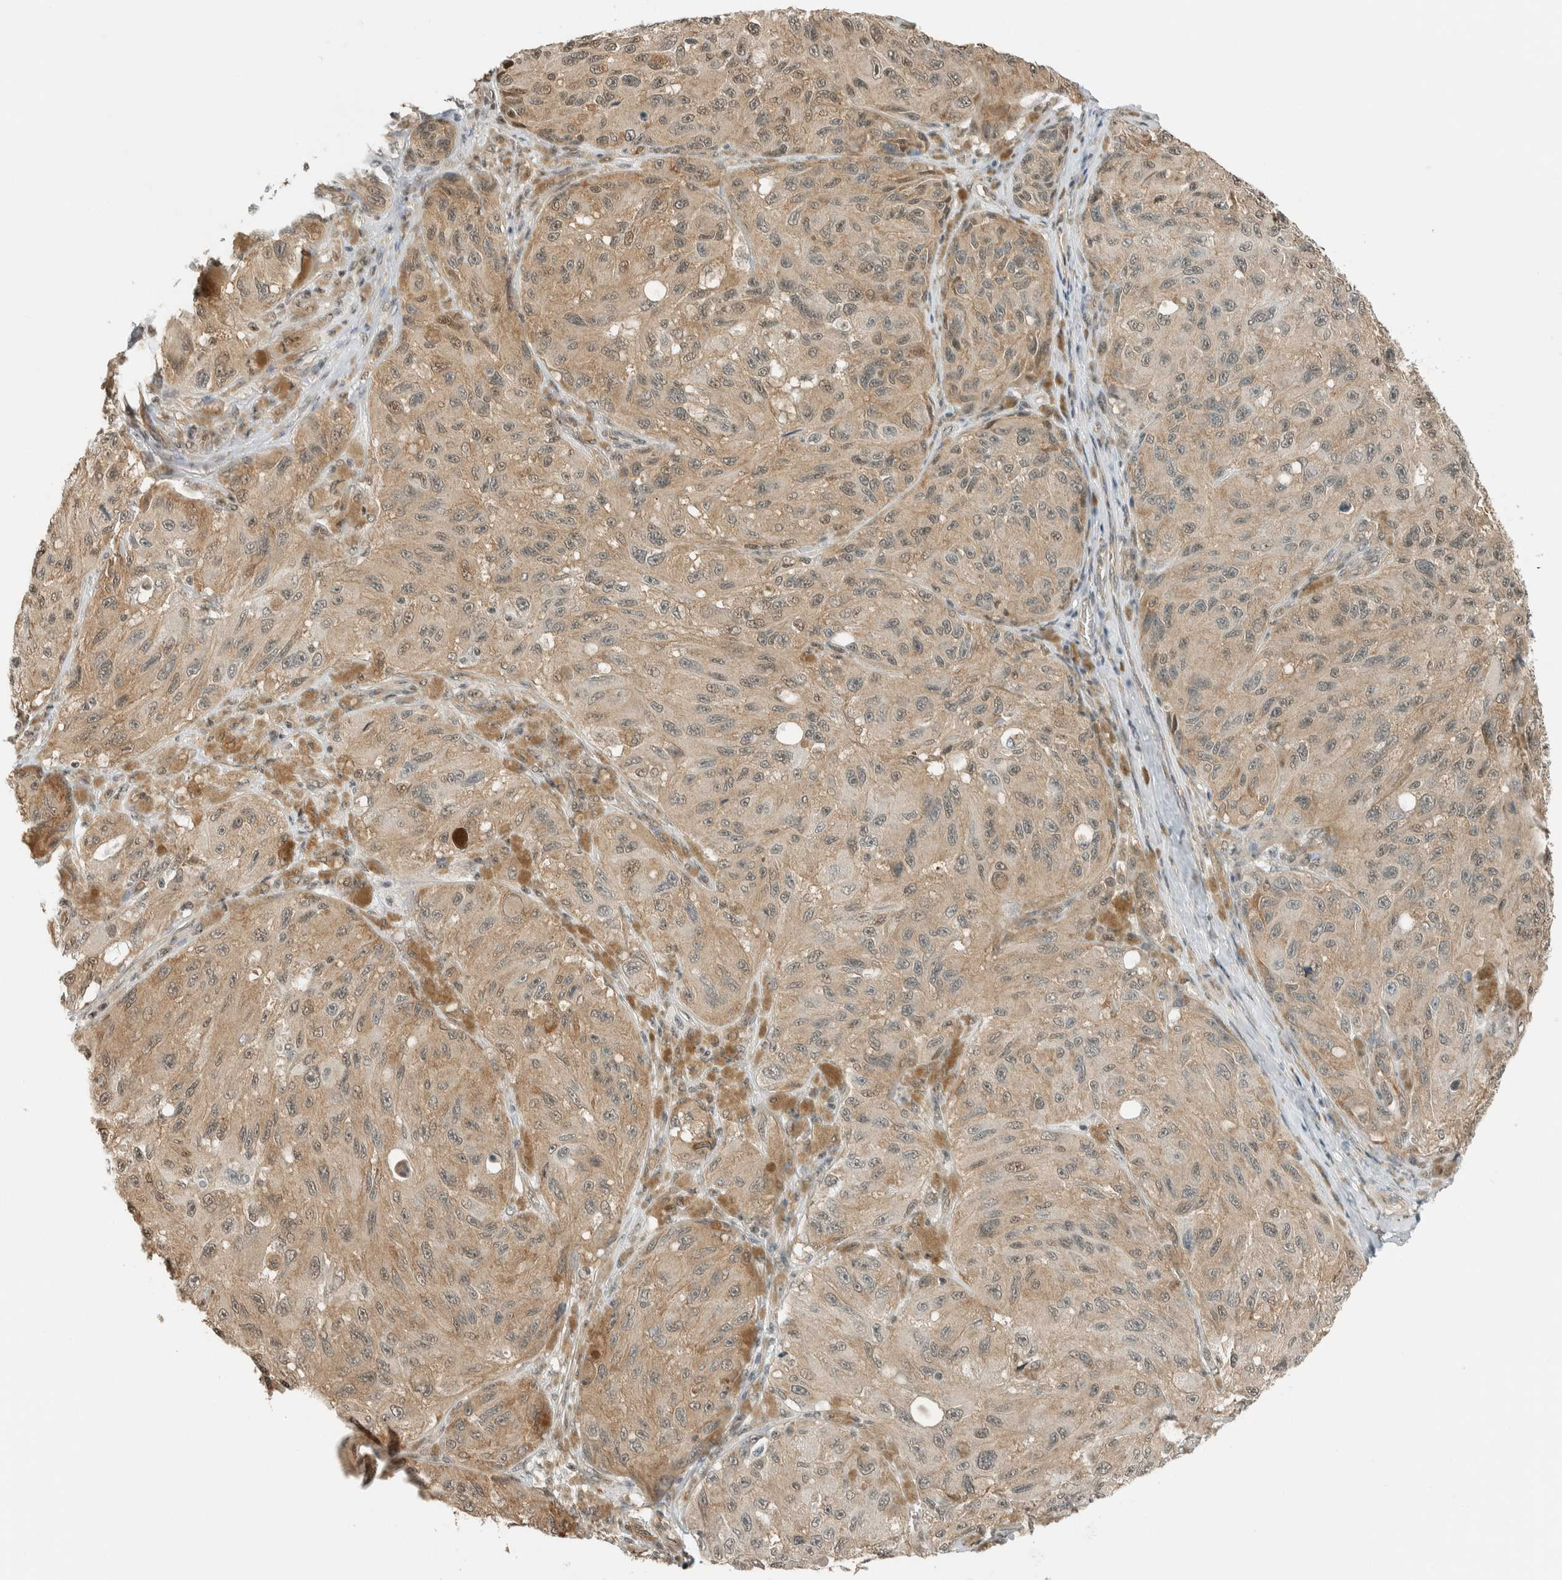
{"staining": {"intensity": "moderate", "quantity": ">75%", "location": "cytoplasmic/membranous,nuclear"}, "tissue": "melanoma", "cell_type": "Tumor cells", "image_type": "cancer", "snomed": [{"axis": "morphology", "description": "Malignant melanoma, NOS"}, {"axis": "topography", "description": "Skin"}], "caption": "Melanoma stained with a brown dye shows moderate cytoplasmic/membranous and nuclear positive positivity in about >75% of tumor cells.", "gene": "NIBAN2", "patient": {"sex": "female", "age": 73}}